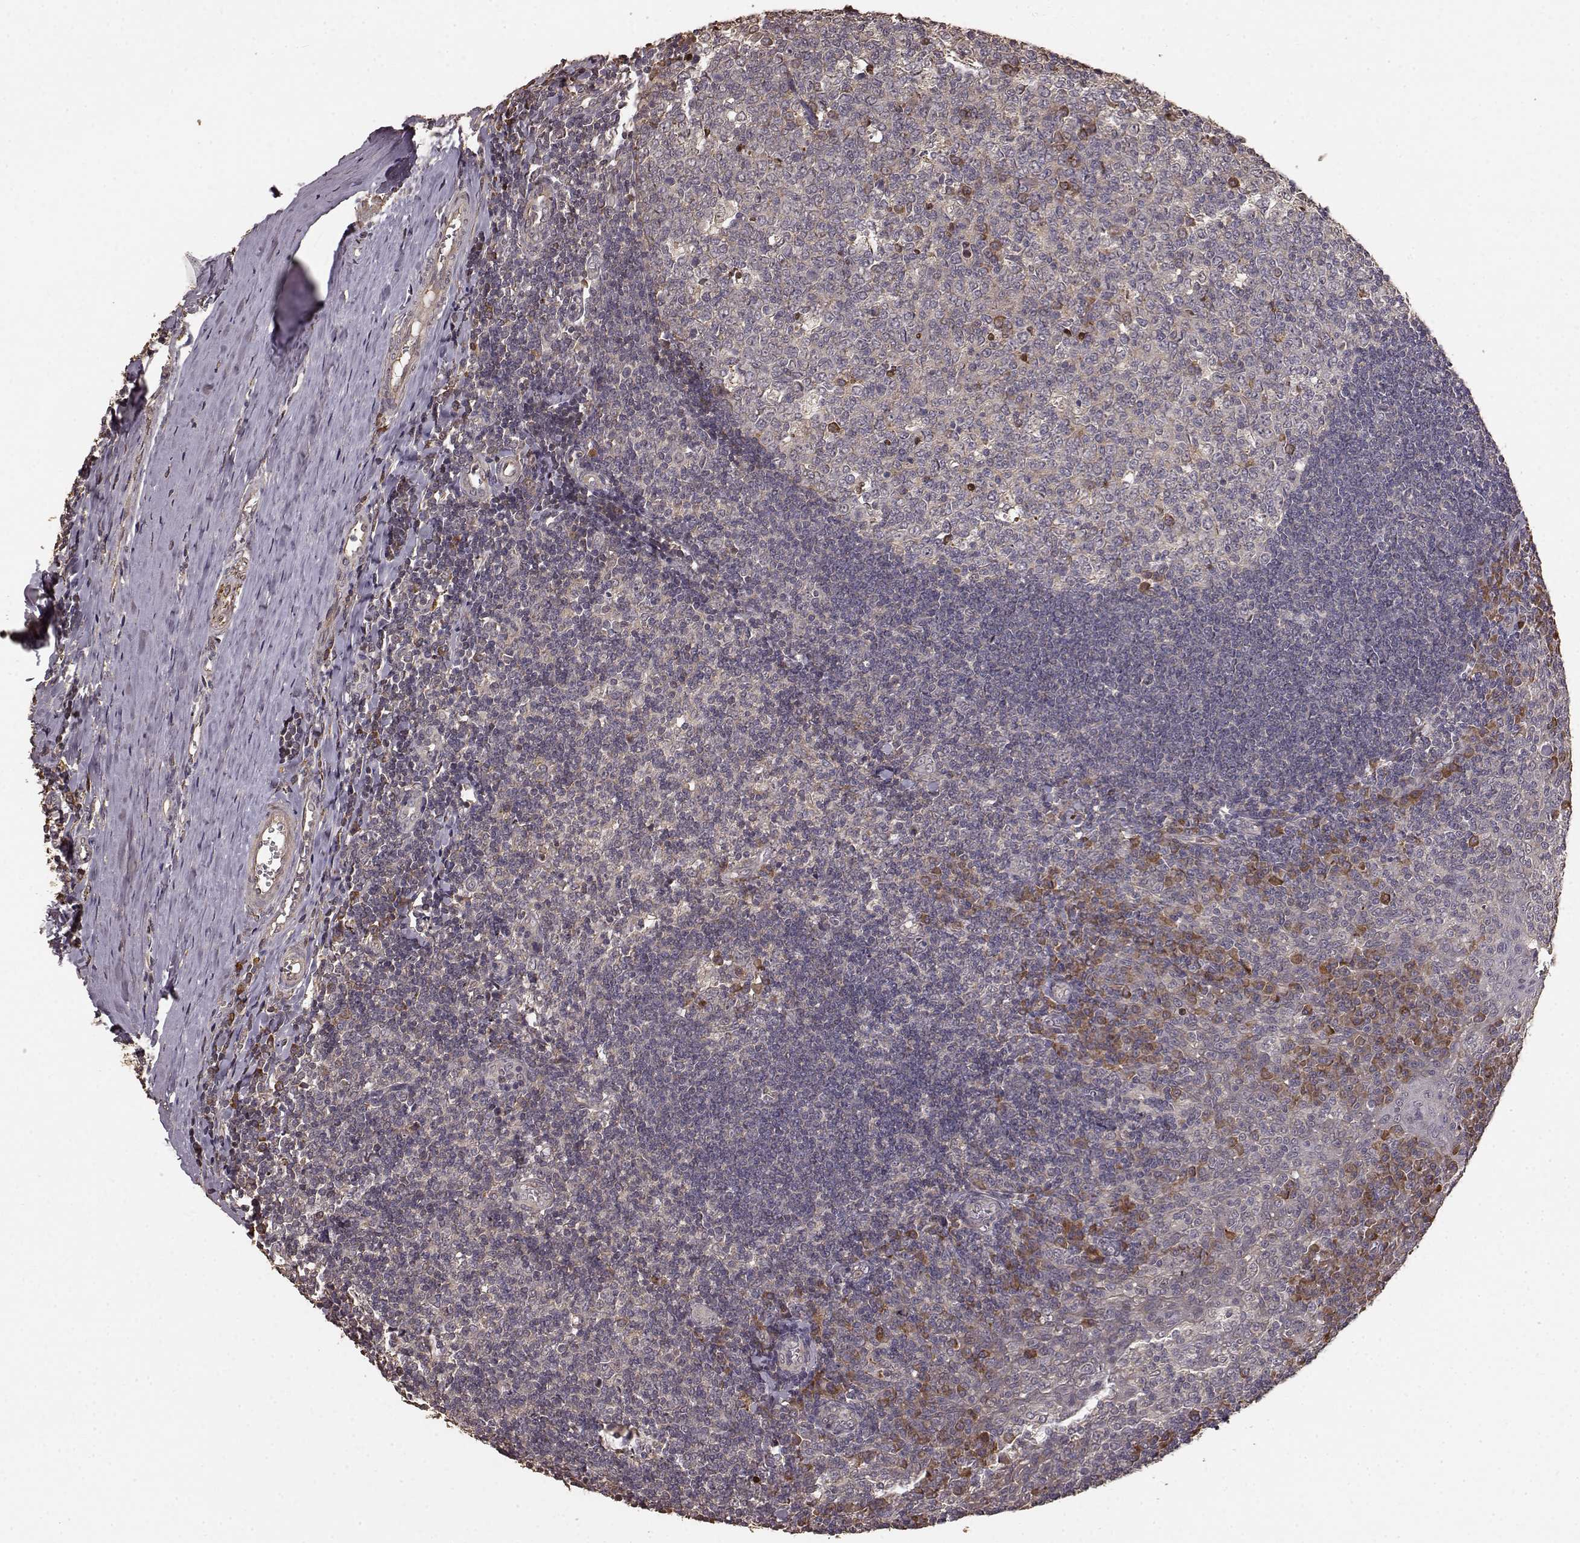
{"staining": {"intensity": "strong", "quantity": "<25%", "location": "cytoplasmic/membranous"}, "tissue": "tonsil", "cell_type": "Germinal center cells", "image_type": "normal", "snomed": [{"axis": "morphology", "description": "Normal tissue, NOS"}, {"axis": "topography", "description": "Tonsil"}], "caption": "Immunohistochemistry (IHC) of normal tonsil exhibits medium levels of strong cytoplasmic/membranous staining in about <25% of germinal center cells.", "gene": "USP15", "patient": {"sex": "female", "age": 12}}